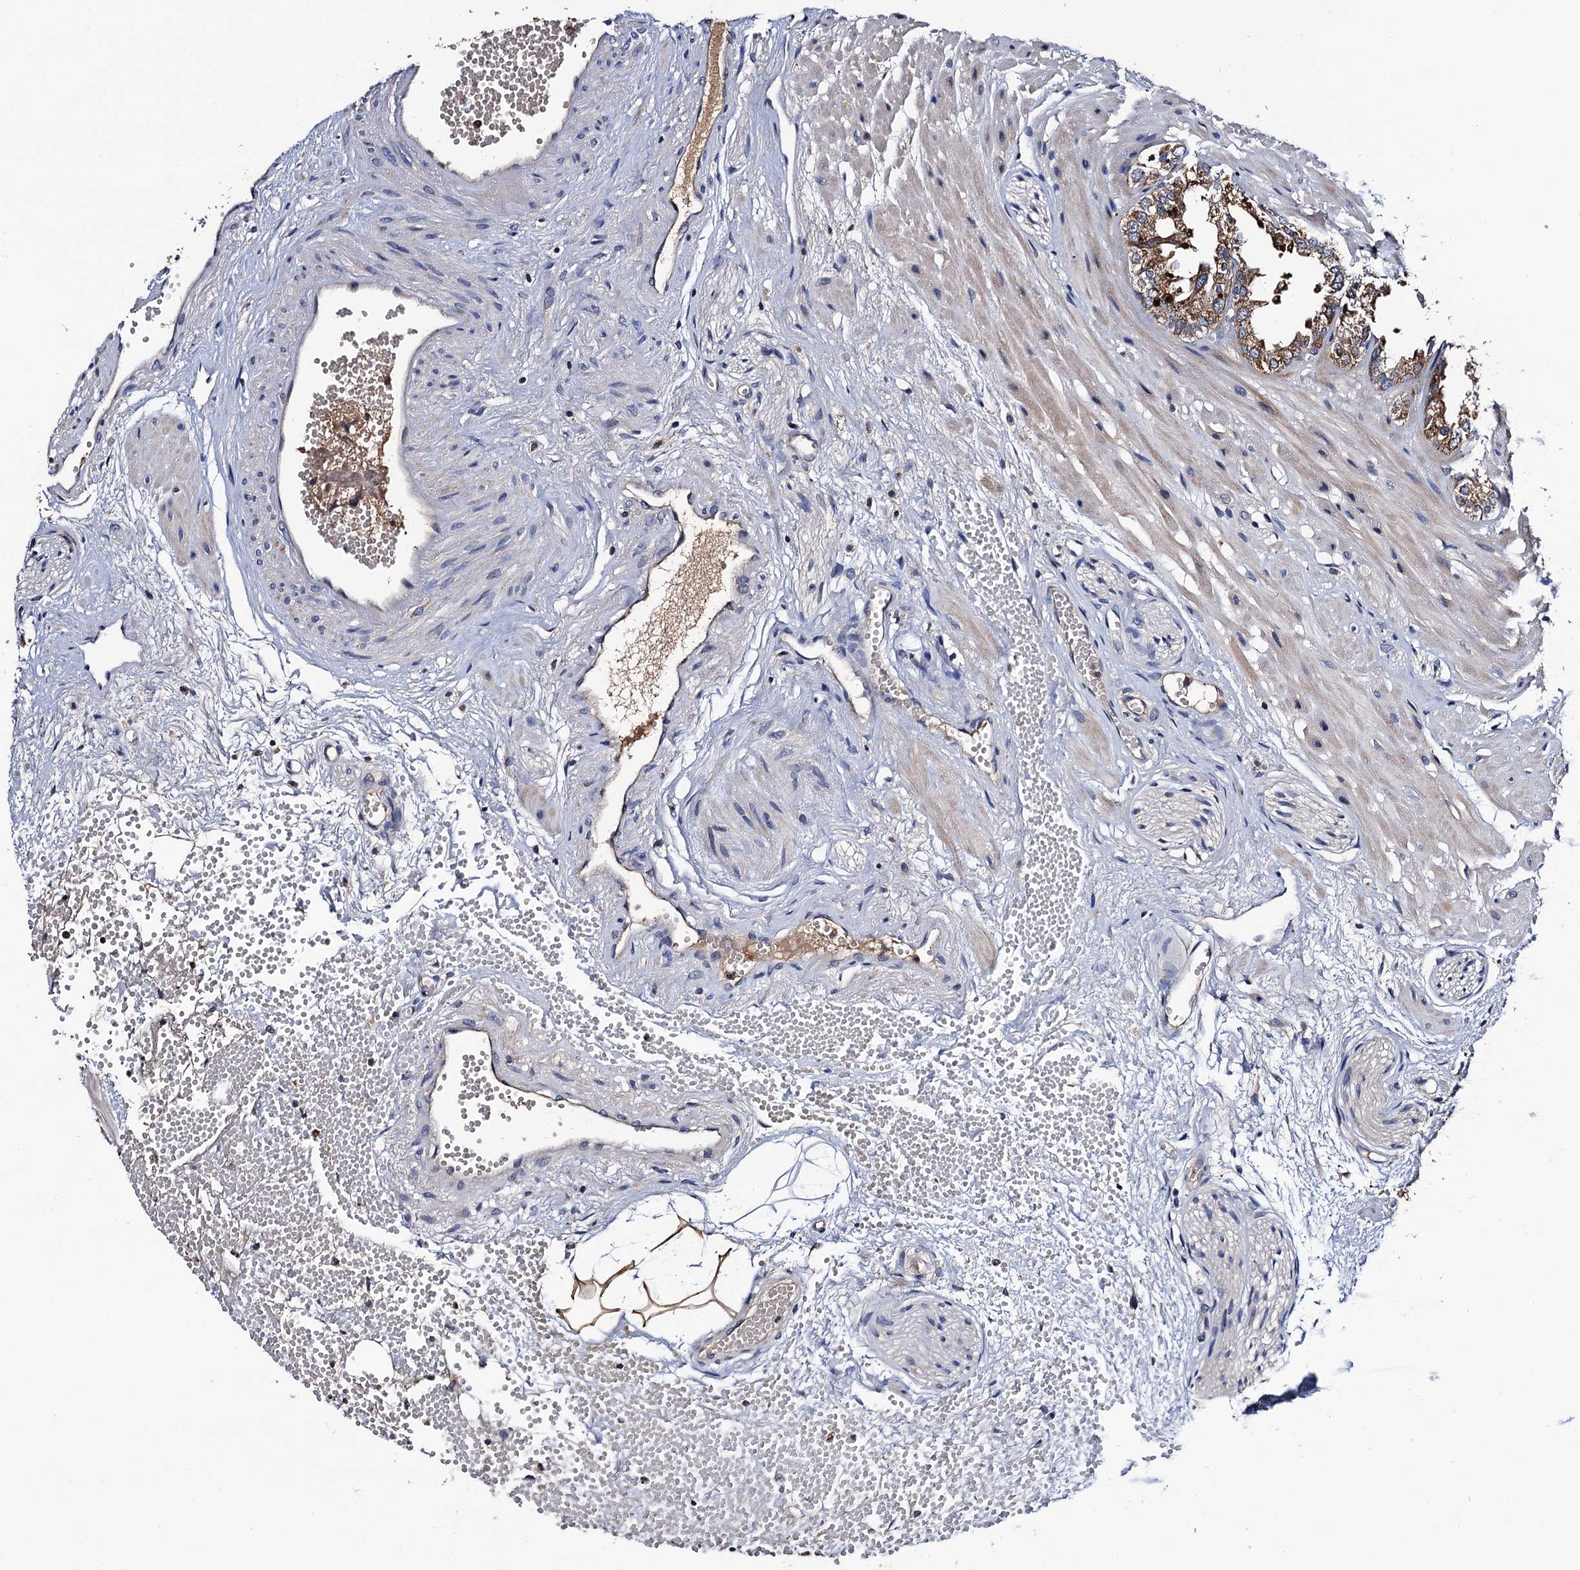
{"staining": {"intensity": "moderate", "quantity": ">75%", "location": "cytoplasmic/membranous"}, "tissue": "seminal vesicle", "cell_type": "Glandular cells", "image_type": "normal", "snomed": [{"axis": "morphology", "description": "Normal tissue, NOS"}, {"axis": "topography", "description": "Prostate"}, {"axis": "topography", "description": "Seminal veicle"}], "caption": "Immunohistochemistry of normal seminal vesicle demonstrates medium levels of moderate cytoplasmic/membranous staining in approximately >75% of glandular cells. The staining was performed using DAB (3,3'-diaminobenzidine), with brown indicating positive protein expression. Nuclei are stained blue with hematoxylin.", "gene": "RGS11", "patient": {"sex": "male", "age": 51}}